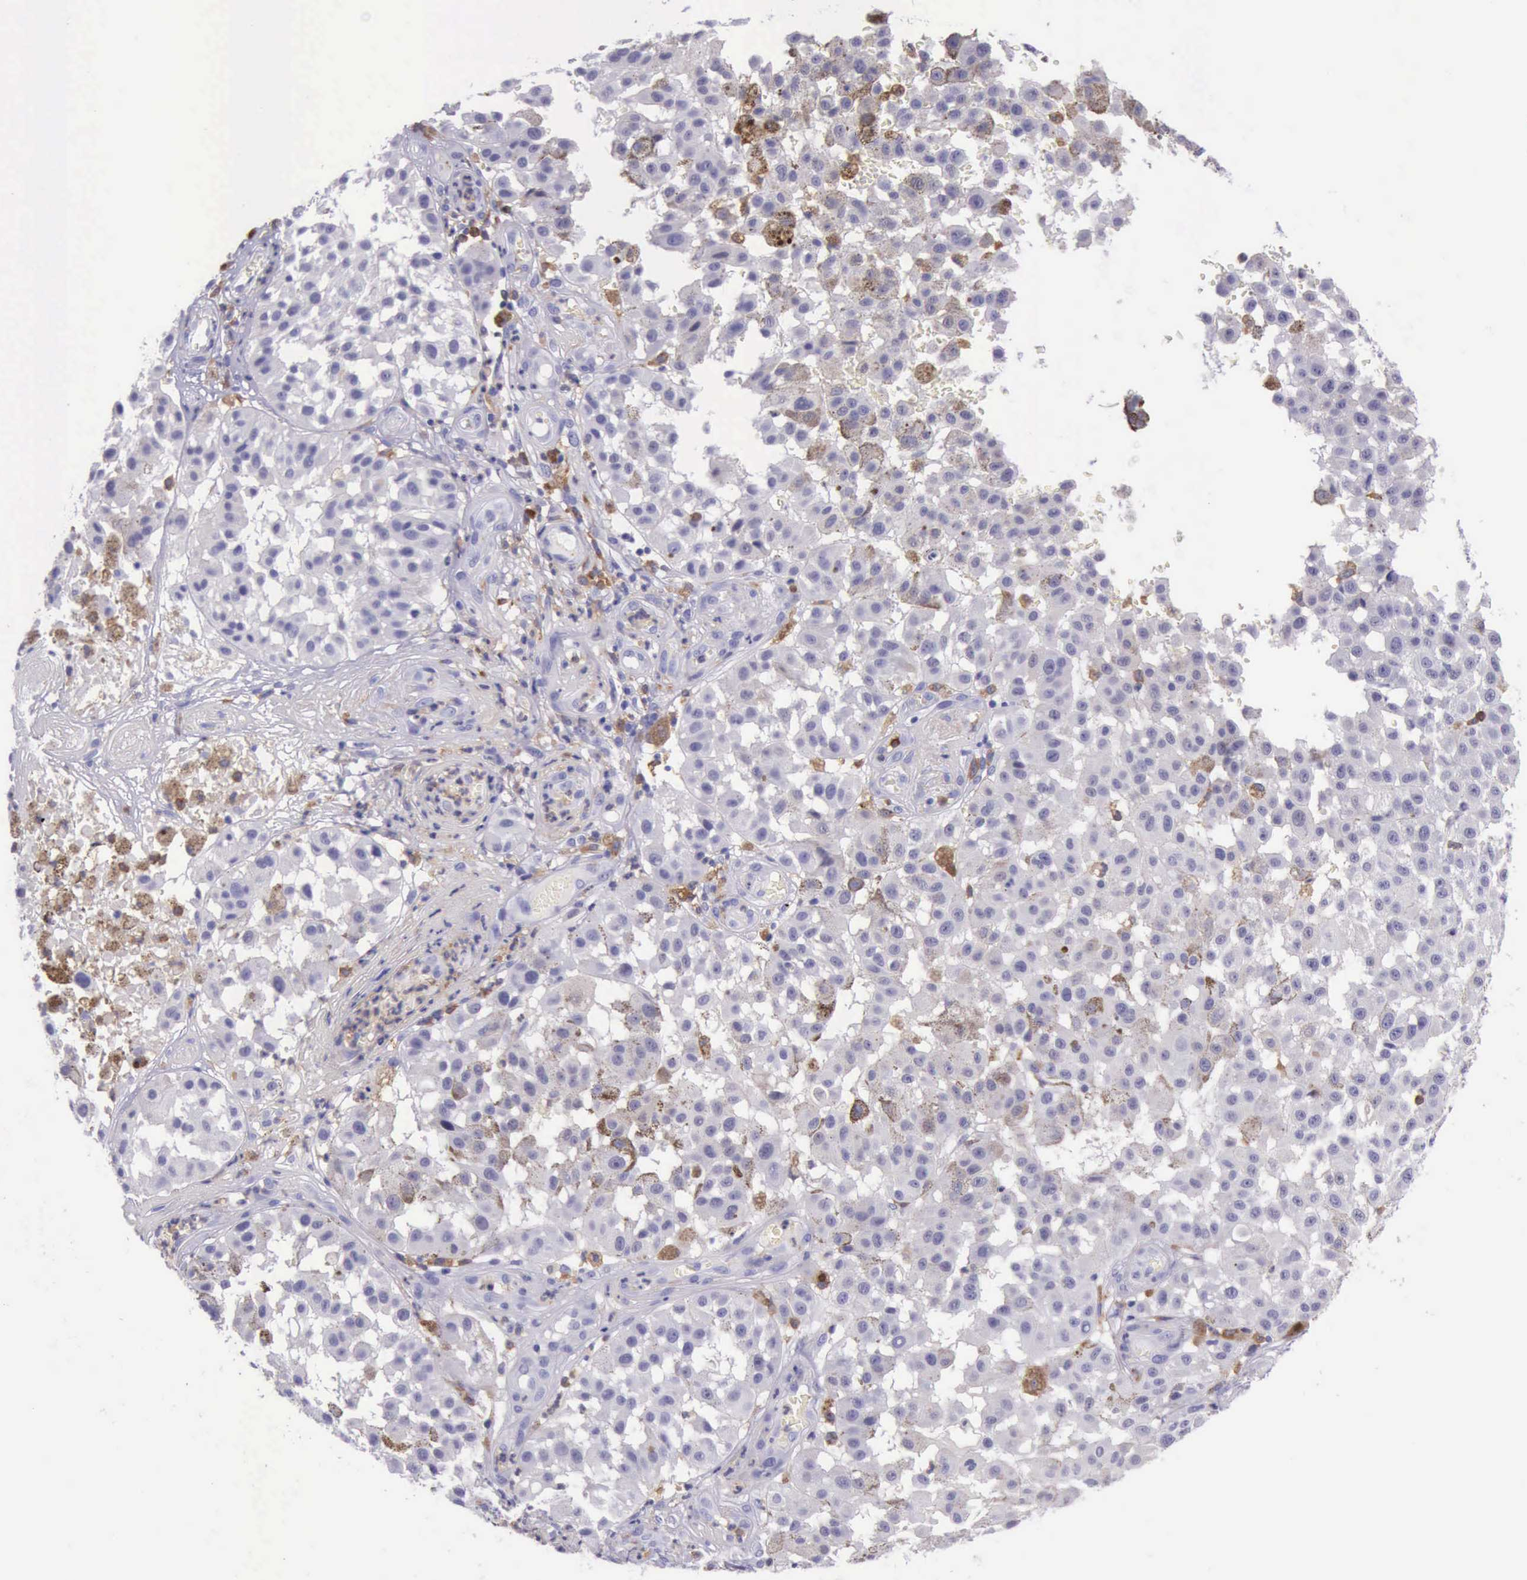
{"staining": {"intensity": "negative", "quantity": "none", "location": "none"}, "tissue": "melanoma", "cell_type": "Tumor cells", "image_type": "cancer", "snomed": [{"axis": "morphology", "description": "Malignant melanoma, NOS"}, {"axis": "topography", "description": "Skin"}], "caption": "DAB immunohistochemical staining of melanoma shows no significant staining in tumor cells. Brightfield microscopy of IHC stained with DAB (3,3'-diaminobenzidine) (brown) and hematoxylin (blue), captured at high magnification.", "gene": "BTK", "patient": {"sex": "female", "age": 64}}